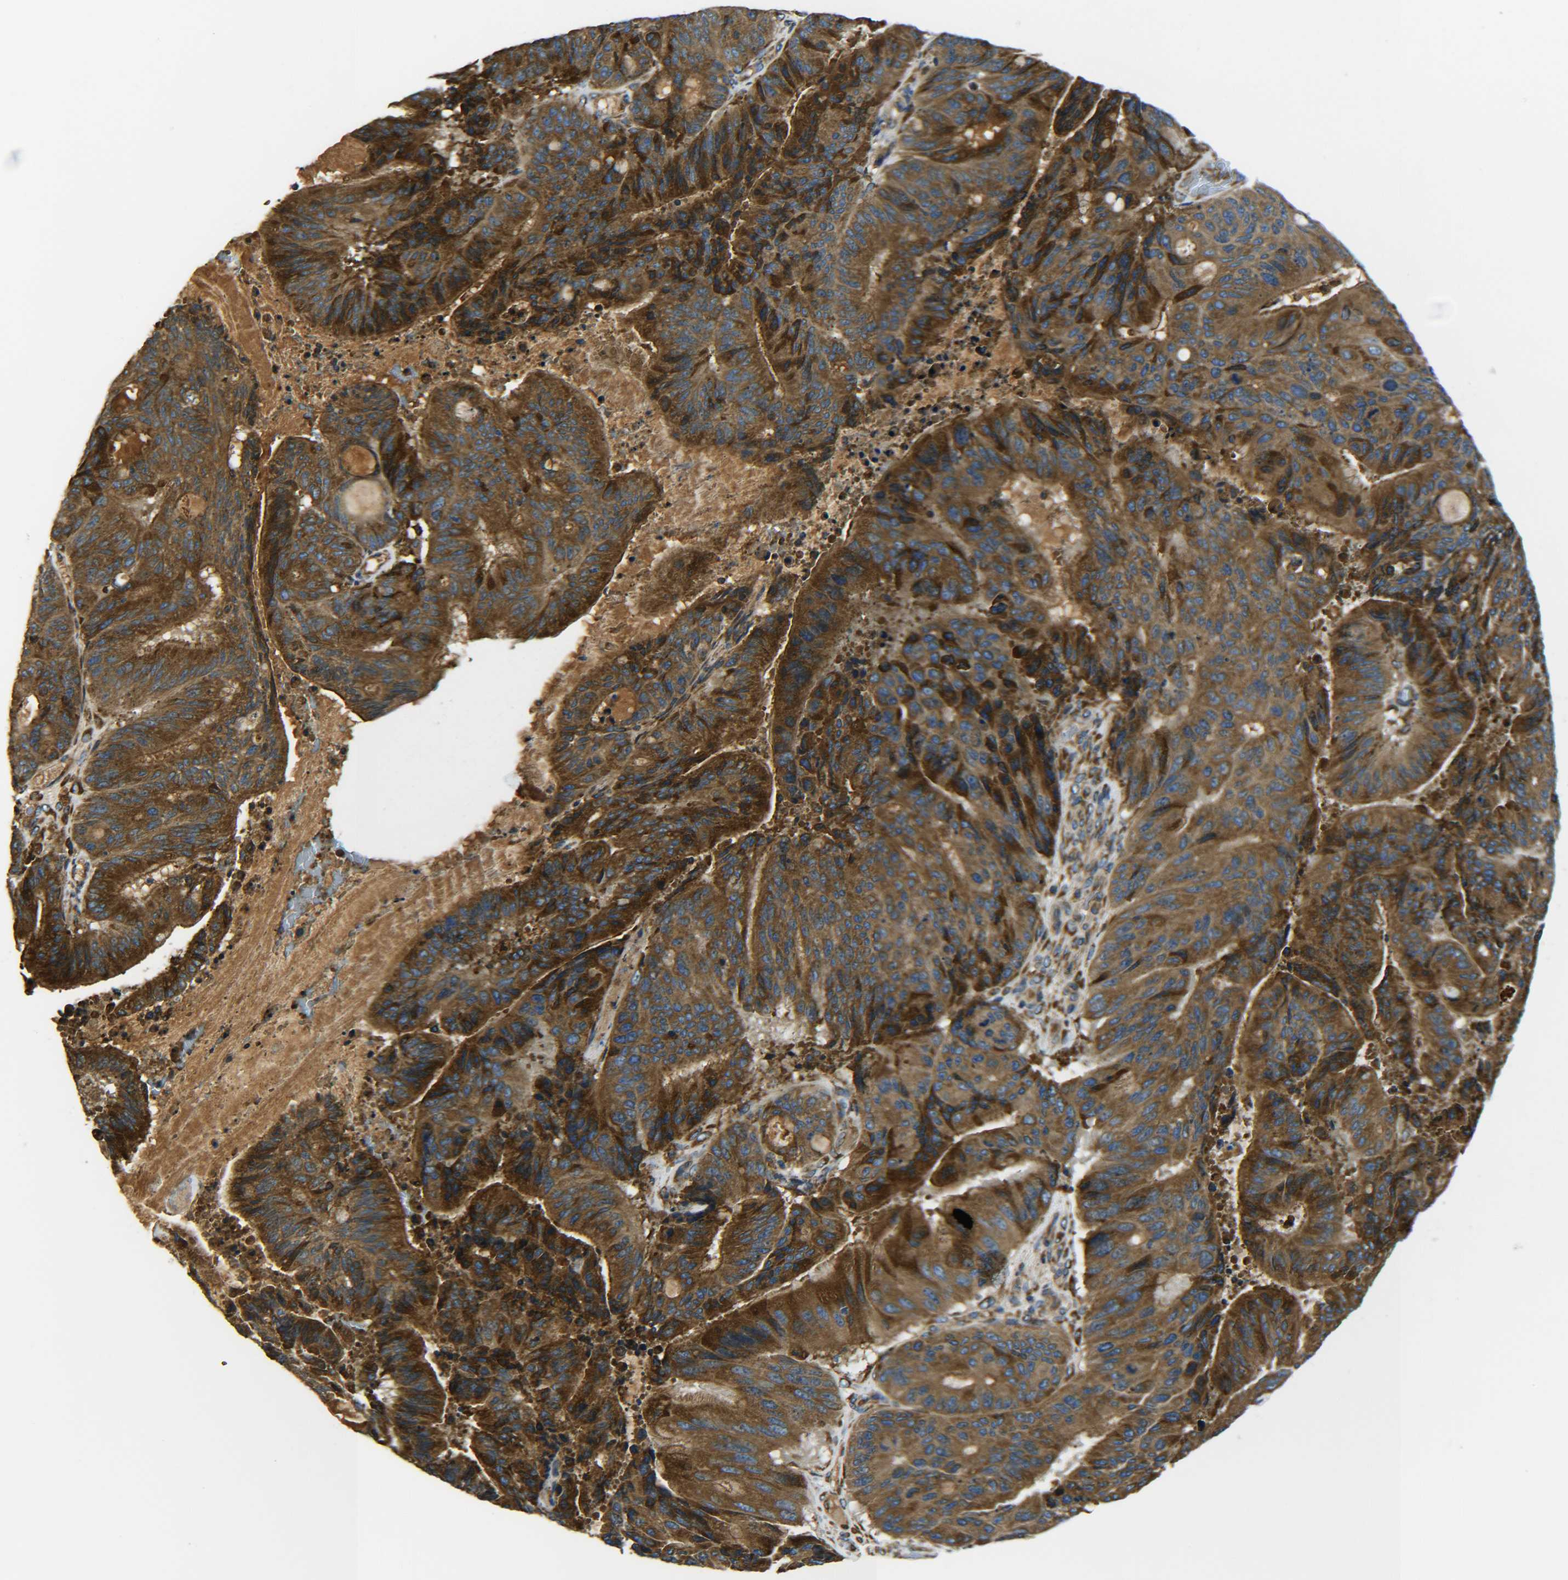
{"staining": {"intensity": "strong", "quantity": ">75%", "location": "cytoplasmic/membranous"}, "tissue": "liver cancer", "cell_type": "Tumor cells", "image_type": "cancer", "snomed": [{"axis": "morphology", "description": "Cholangiocarcinoma"}, {"axis": "topography", "description": "Liver"}], "caption": "Immunohistochemistry (IHC) (DAB) staining of liver cholangiocarcinoma reveals strong cytoplasmic/membranous protein staining in approximately >75% of tumor cells.", "gene": "PREB", "patient": {"sex": "female", "age": 73}}